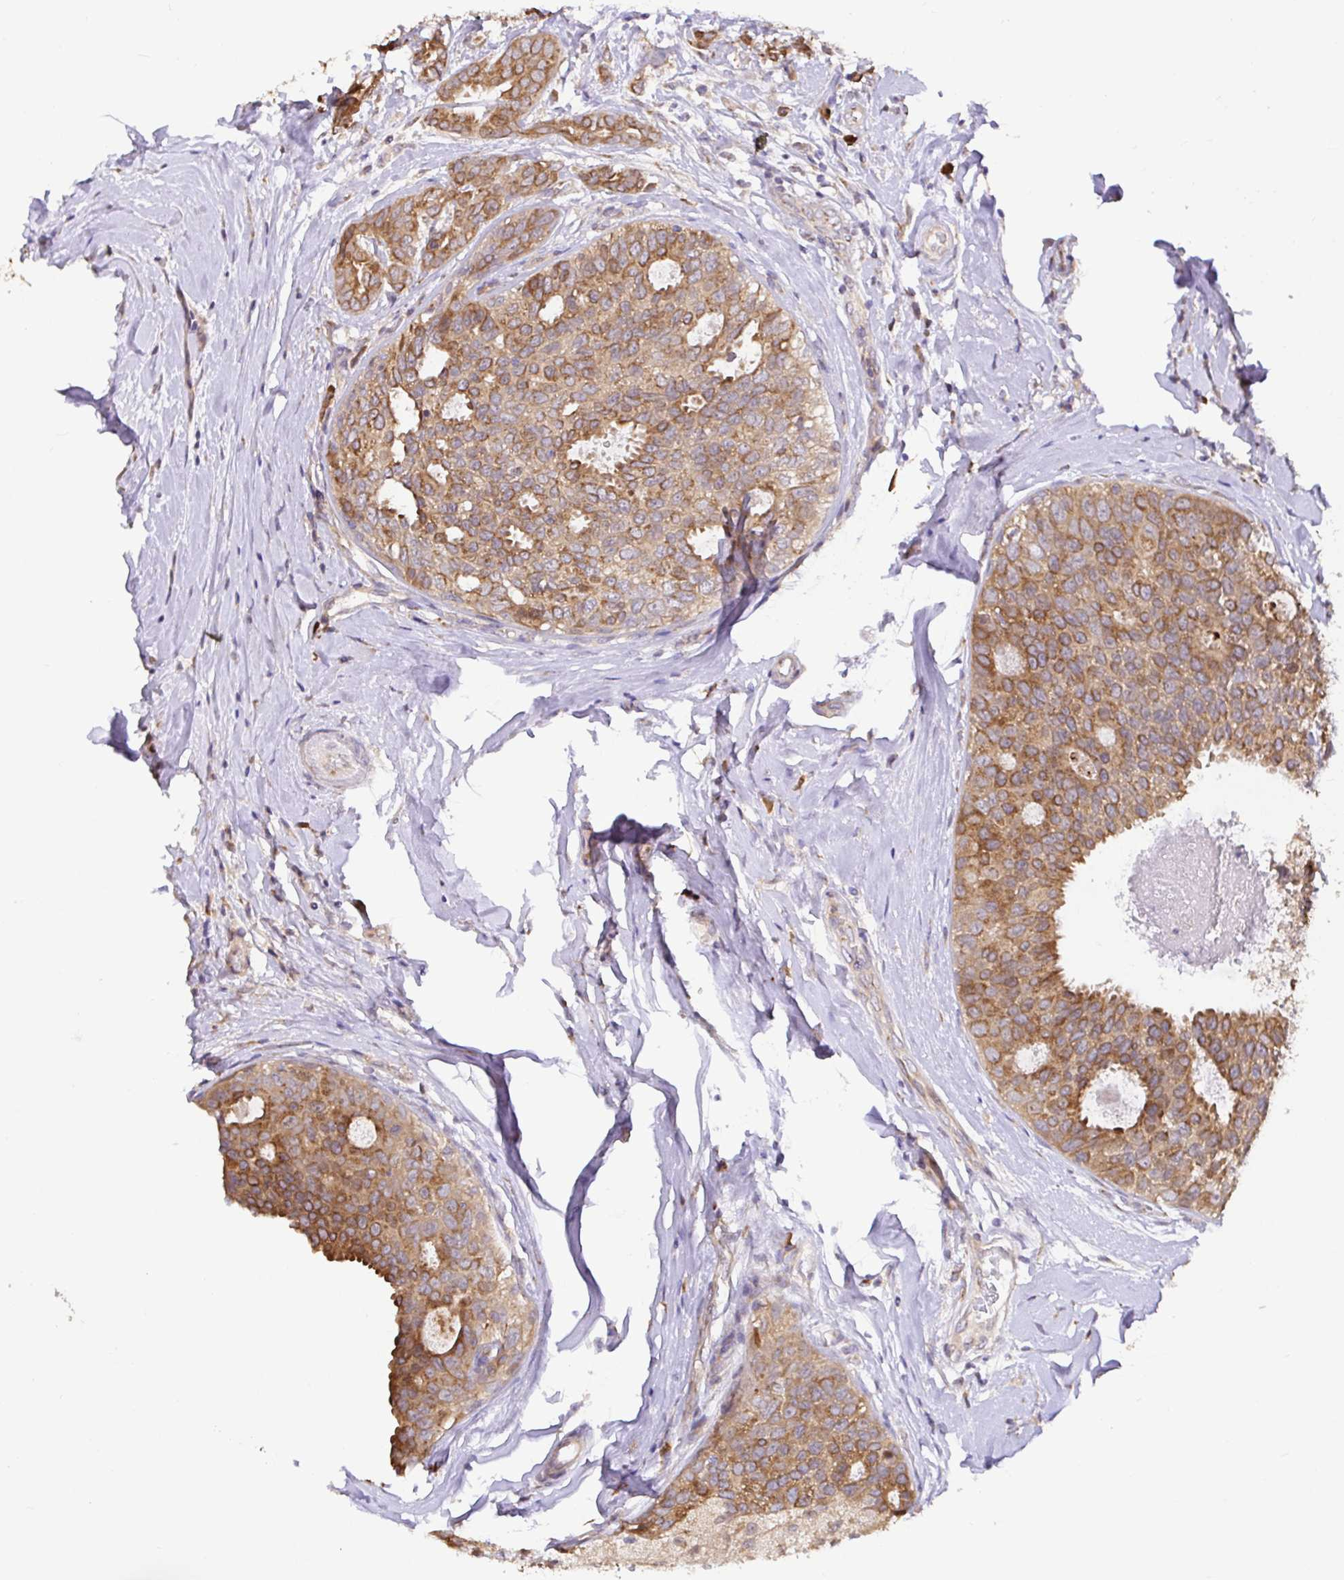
{"staining": {"intensity": "moderate", "quantity": ">75%", "location": "cytoplasmic/membranous"}, "tissue": "breast cancer", "cell_type": "Tumor cells", "image_type": "cancer", "snomed": [{"axis": "morphology", "description": "Duct carcinoma"}, {"axis": "topography", "description": "Breast"}], "caption": "A photomicrograph showing moderate cytoplasmic/membranous expression in approximately >75% of tumor cells in breast cancer, as visualized by brown immunohistochemical staining.", "gene": "ELP1", "patient": {"sex": "female", "age": 45}}